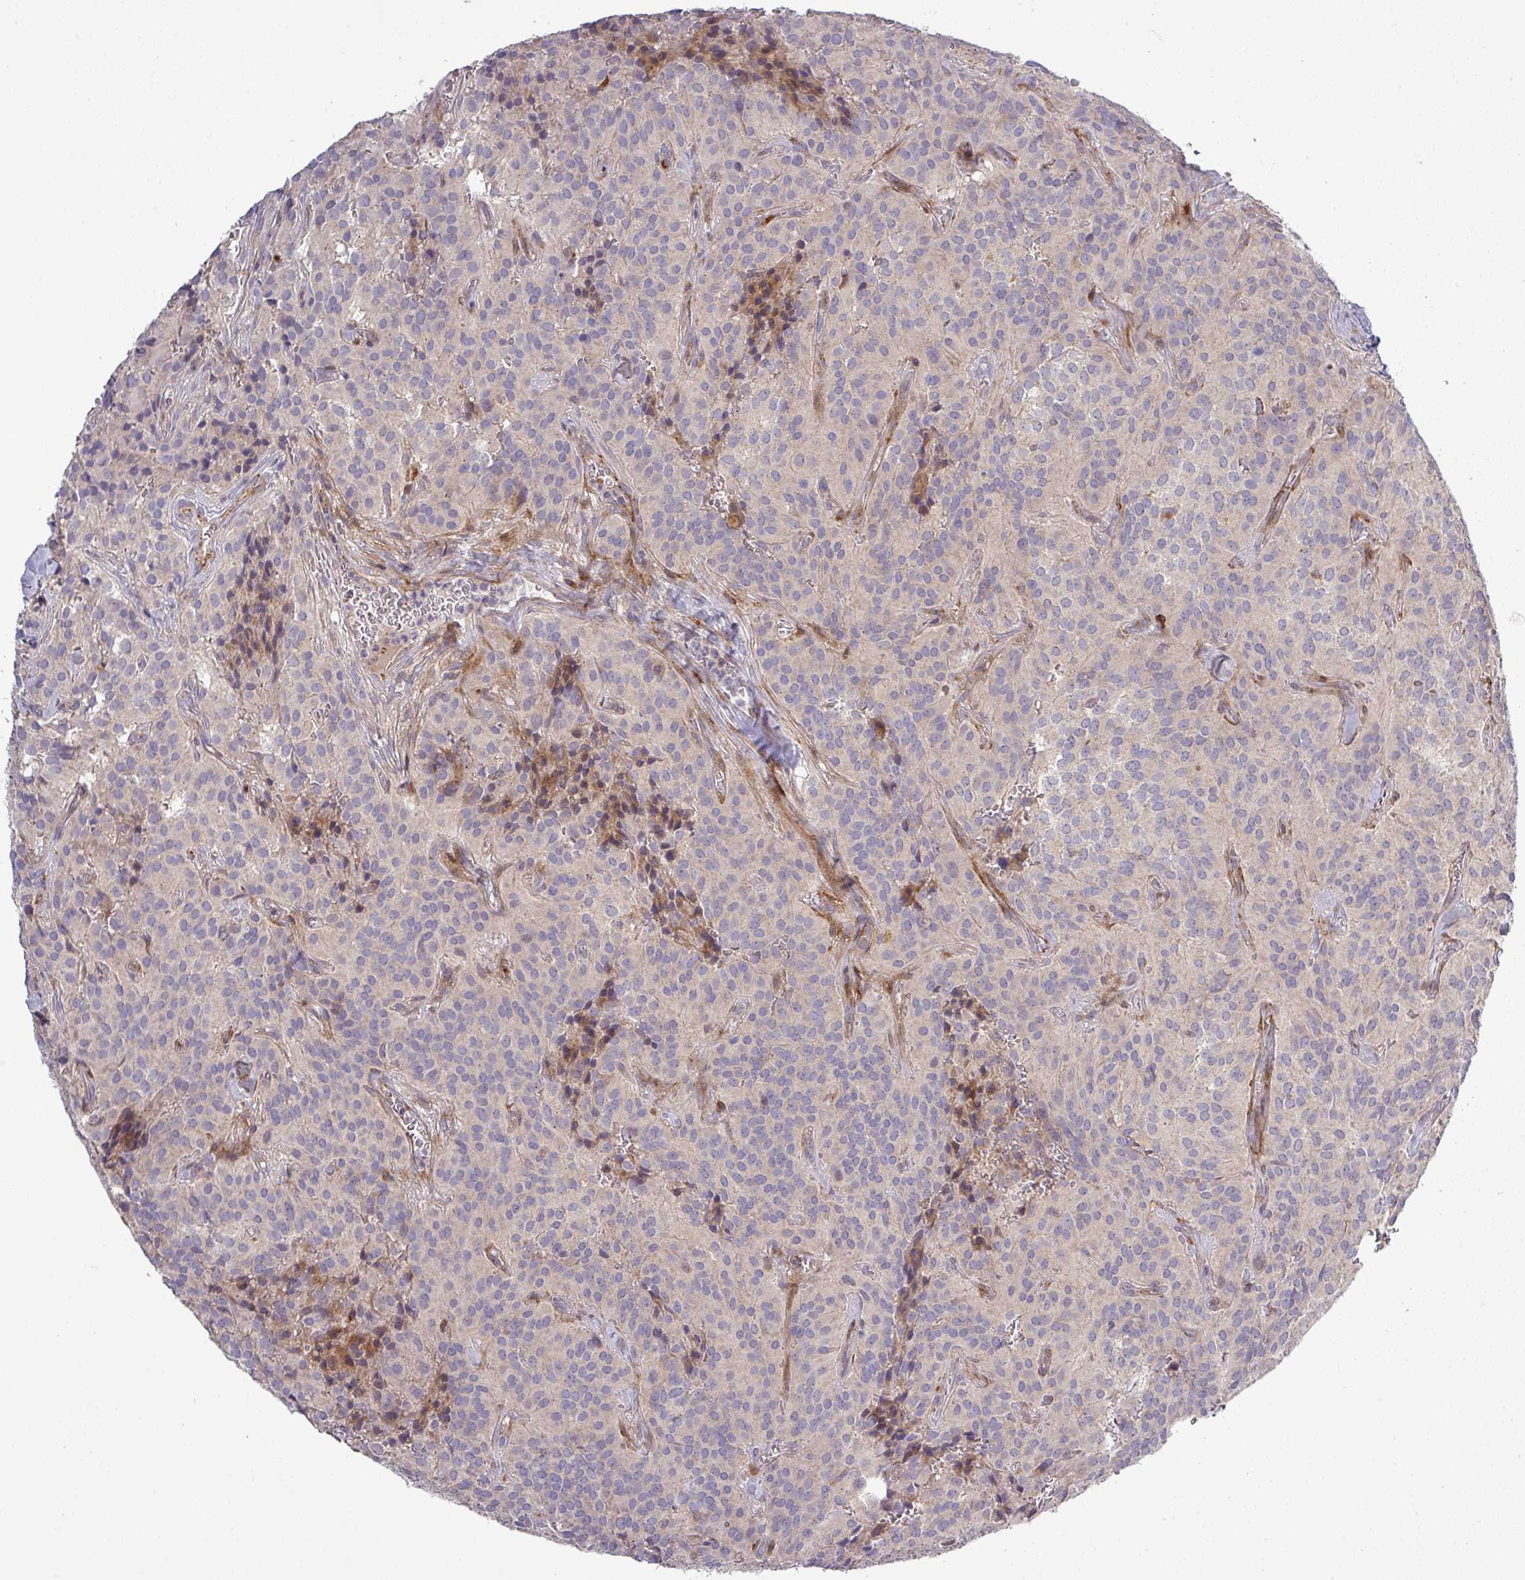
{"staining": {"intensity": "negative", "quantity": "none", "location": "none"}, "tissue": "glioma", "cell_type": "Tumor cells", "image_type": "cancer", "snomed": [{"axis": "morphology", "description": "Glioma, malignant, Low grade"}, {"axis": "topography", "description": "Brain"}], "caption": "The immunohistochemistry photomicrograph has no significant expression in tumor cells of malignant low-grade glioma tissue. (Brightfield microscopy of DAB immunohistochemistry at high magnification).", "gene": "TPRA1", "patient": {"sex": "male", "age": 42}}